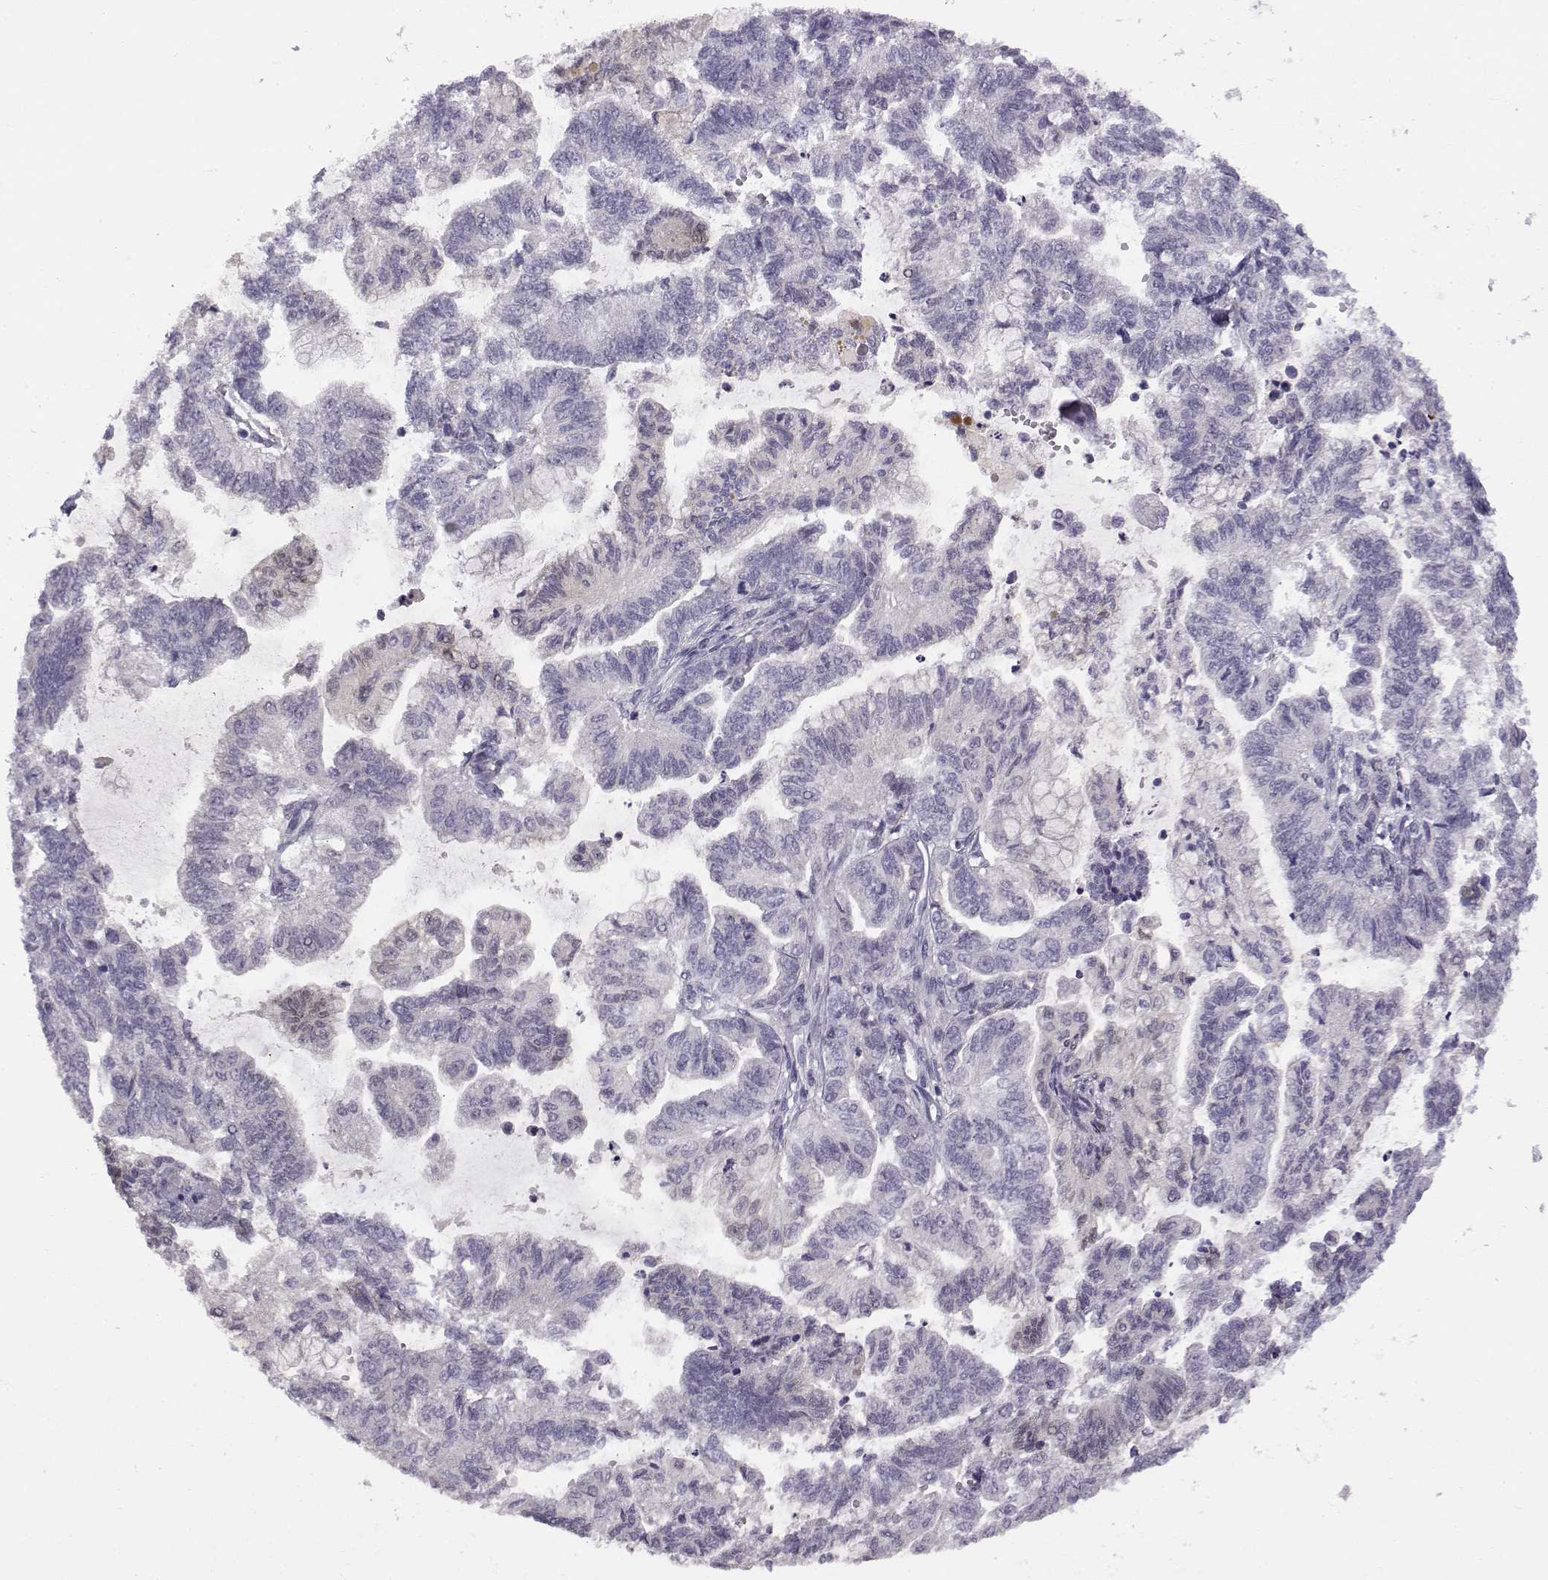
{"staining": {"intensity": "negative", "quantity": "none", "location": "none"}, "tissue": "stomach cancer", "cell_type": "Tumor cells", "image_type": "cancer", "snomed": [{"axis": "morphology", "description": "Adenocarcinoma, NOS"}, {"axis": "topography", "description": "Stomach"}], "caption": "The image displays no significant positivity in tumor cells of stomach cancer. (Brightfield microscopy of DAB immunohistochemistry (IHC) at high magnification).", "gene": "ACSL6", "patient": {"sex": "male", "age": 83}}